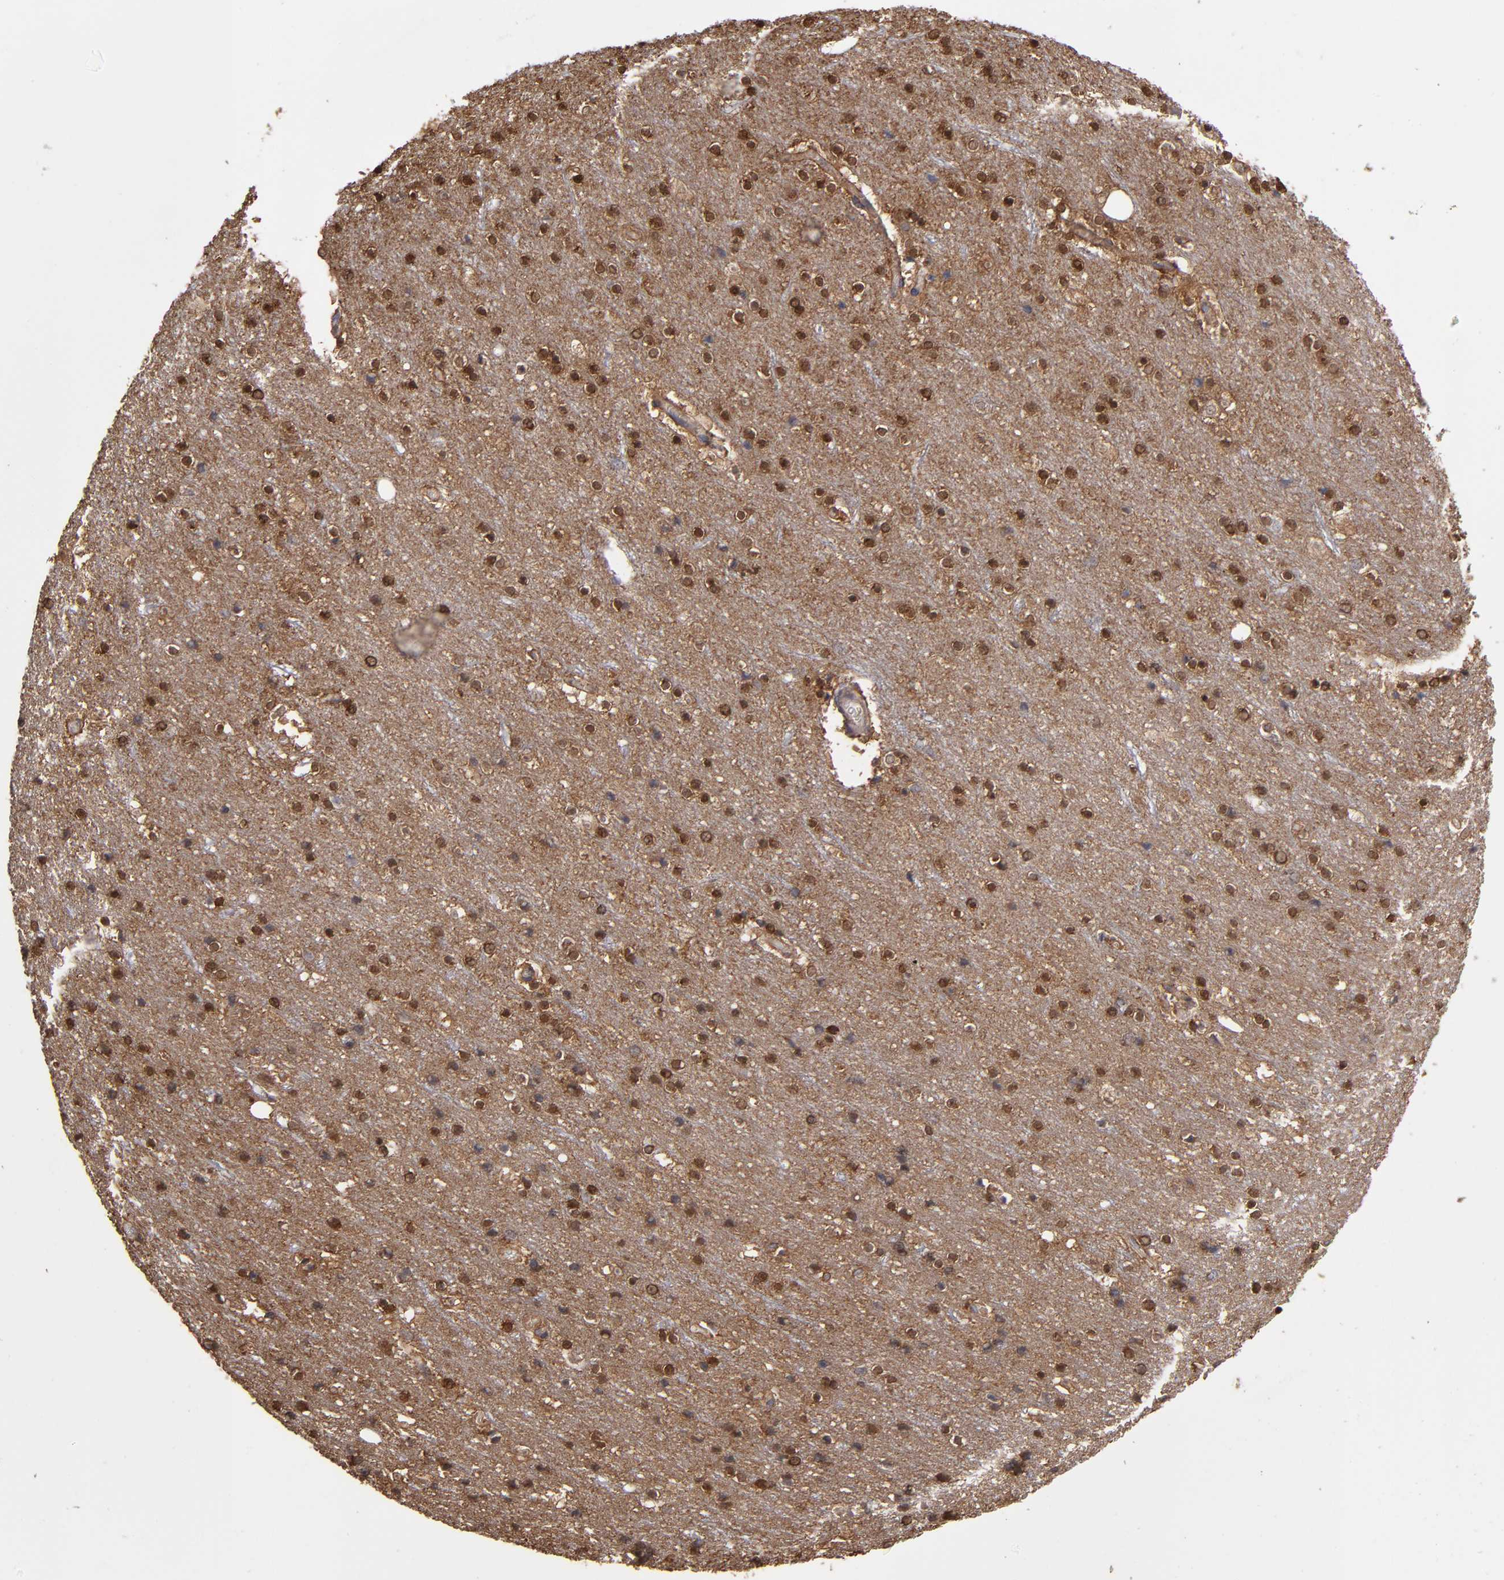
{"staining": {"intensity": "moderate", "quantity": ">75%", "location": "cytoplasmic/membranous"}, "tissue": "cerebral cortex", "cell_type": "Endothelial cells", "image_type": "normal", "snomed": [{"axis": "morphology", "description": "Normal tissue, NOS"}, {"axis": "topography", "description": "Cerebral cortex"}], "caption": "Endothelial cells demonstrate medium levels of moderate cytoplasmic/membranous expression in about >75% of cells in benign cerebral cortex. The protein is shown in brown color, while the nuclei are stained blue.", "gene": "NDRG2", "patient": {"sex": "female", "age": 54}}